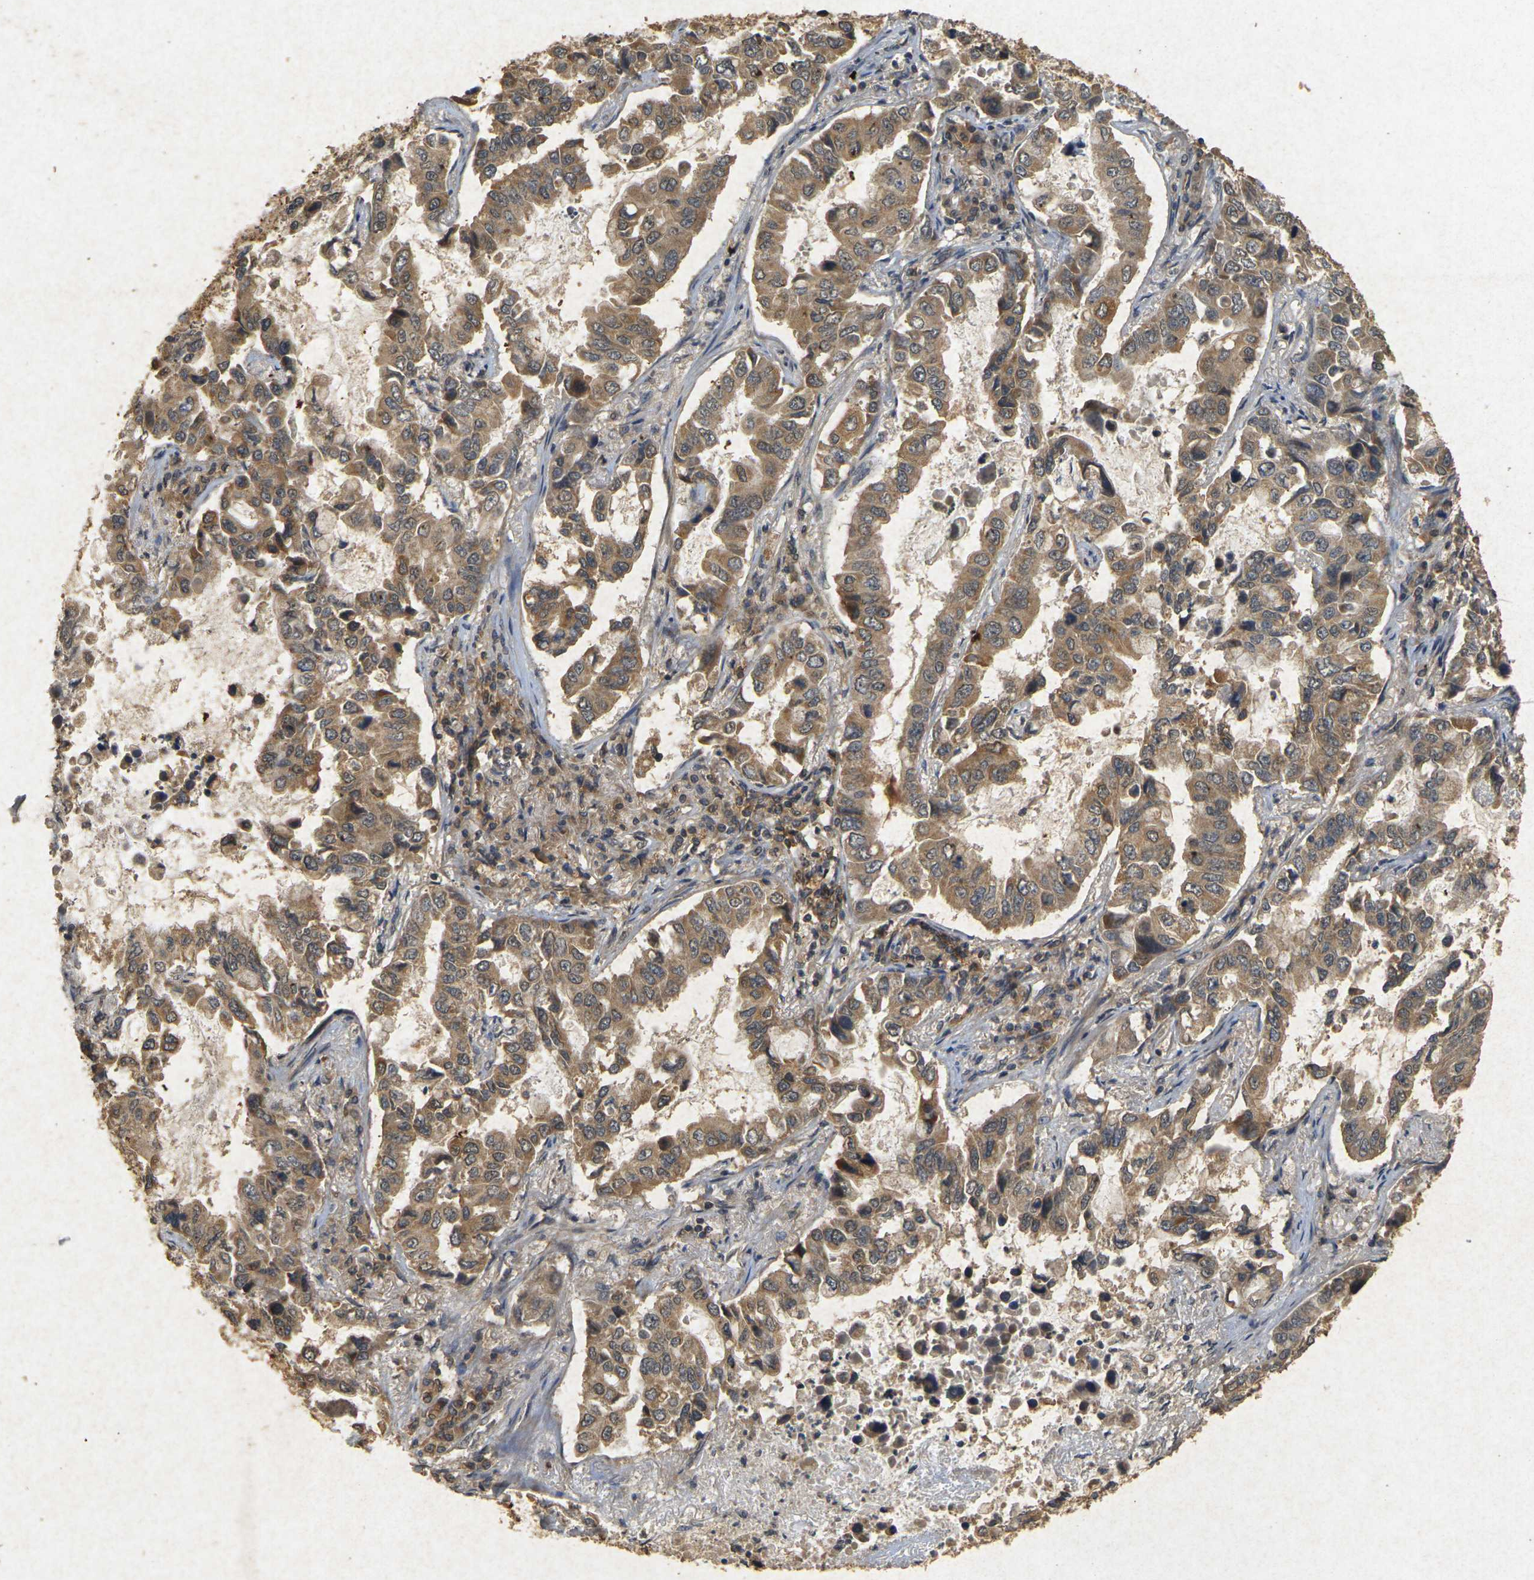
{"staining": {"intensity": "moderate", "quantity": ">75%", "location": "cytoplasmic/membranous"}, "tissue": "lung cancer", "cell_type": "Tumor cells", "image_type": "cancer", "snomed": [{"axis": "morphology", "description": "Adenocarcinoma, NOS"}, {"axis": "topography", "description": "Lung"}], "caption": "Immunohistochemical staining of human adenocarcinoma (lung) displays medium levels of moderate cytoplasmic/membranous protein positivity in approximately >75% of tumor cells.", "gene": "ERN1", "patient": {"sex": "male", "age": 64}}